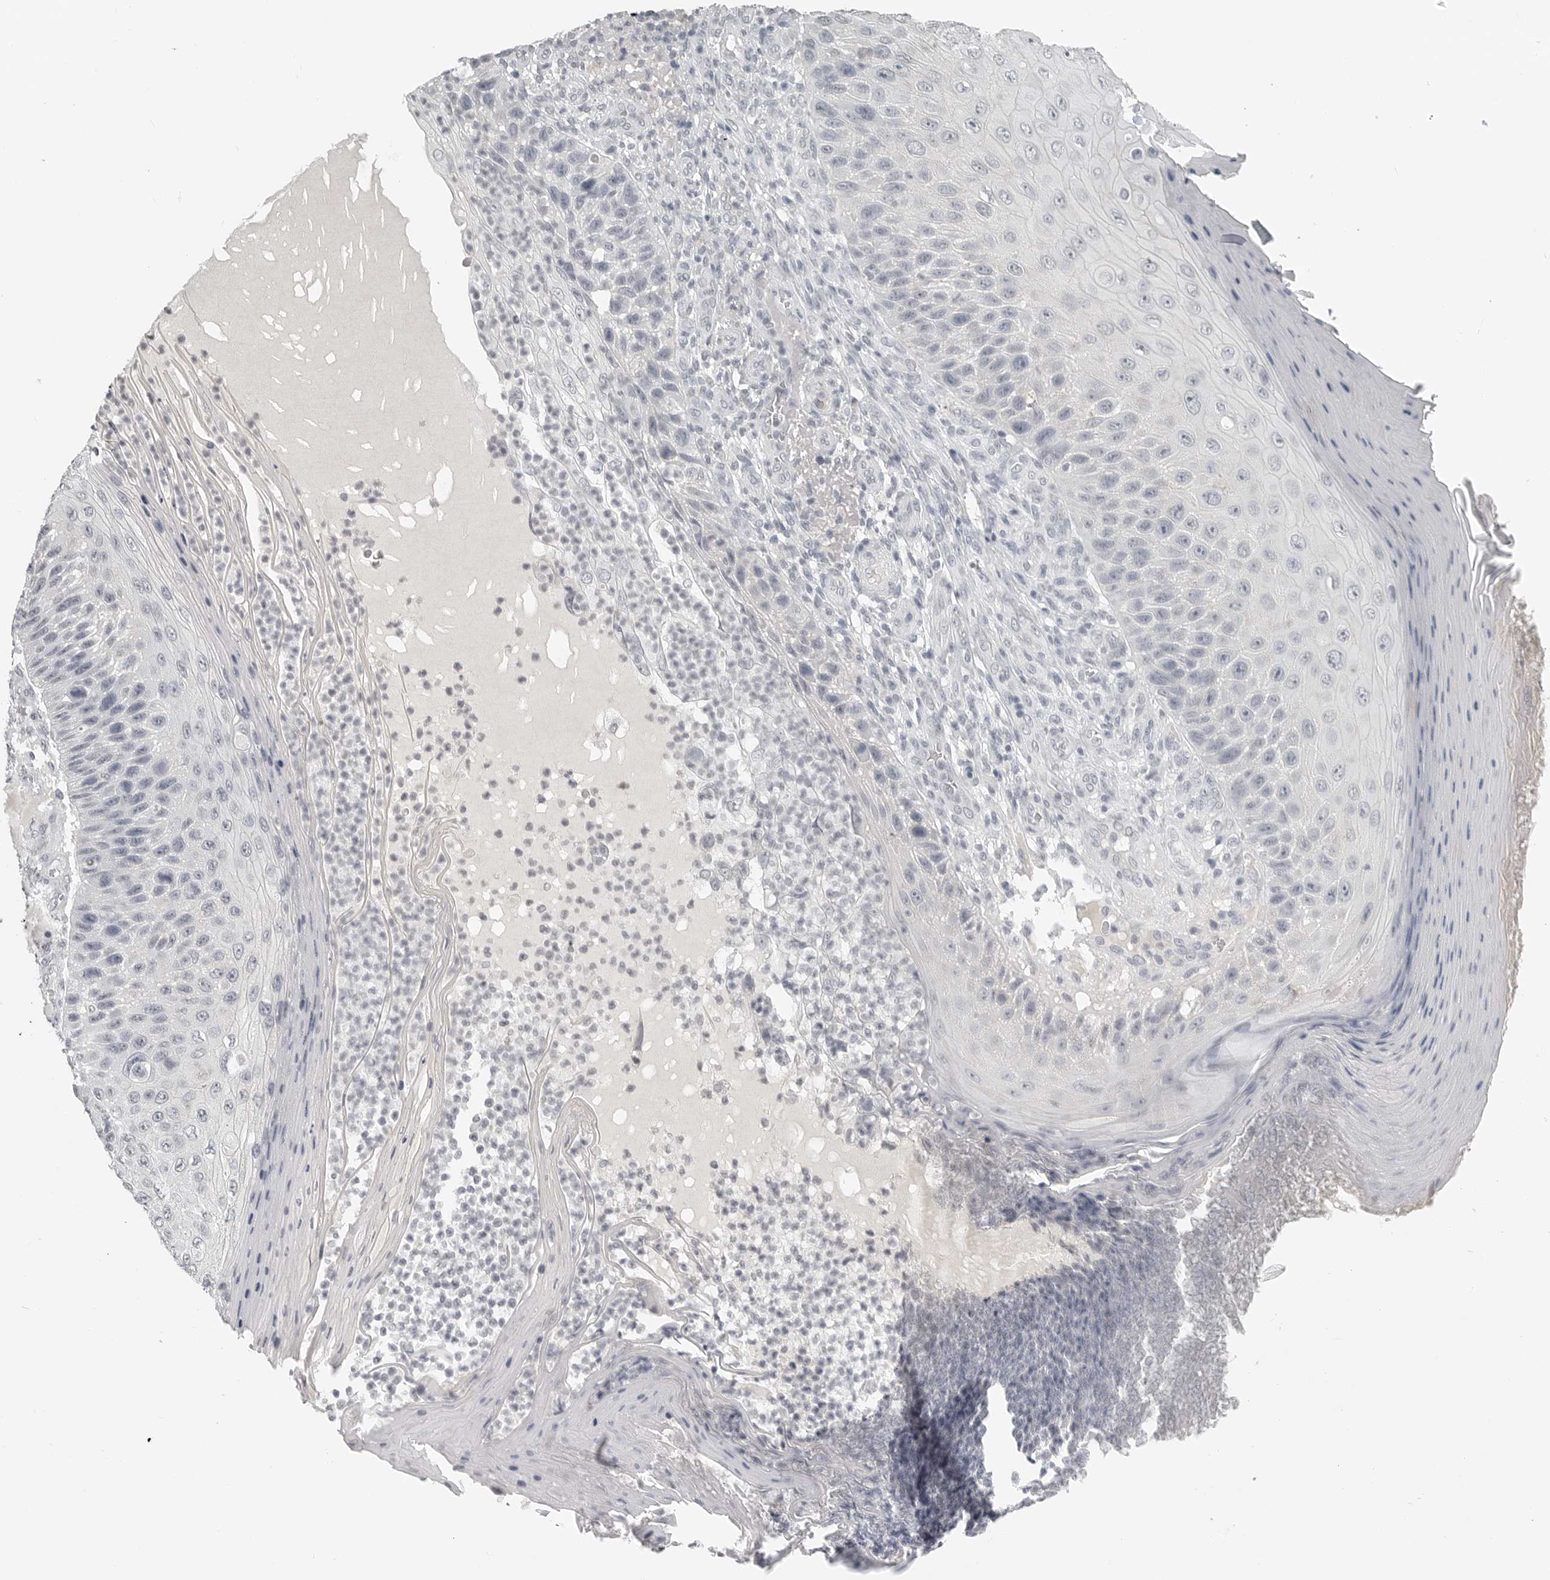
{"staining": {"intensity": "negative", "quantity": "none", "location": "none"}, "tissue": "skin cancer", "cell_type": "Tumor cells", "image_type": "cancer", "snomed": [{"axis": "morphology", "description": "Squamous cell carcinoma, NOS"}, {"axis": "topography", "description": "Skin"}], "caption": "Tumor cells show no significant protein staining in skin cancer (squamous cell carcinoma). (Brightfield microscopy of DAB immunohistochemistry at high magnification).", "gene": "BPIFA1", "patient": {"sex": "female", "age": 88}}